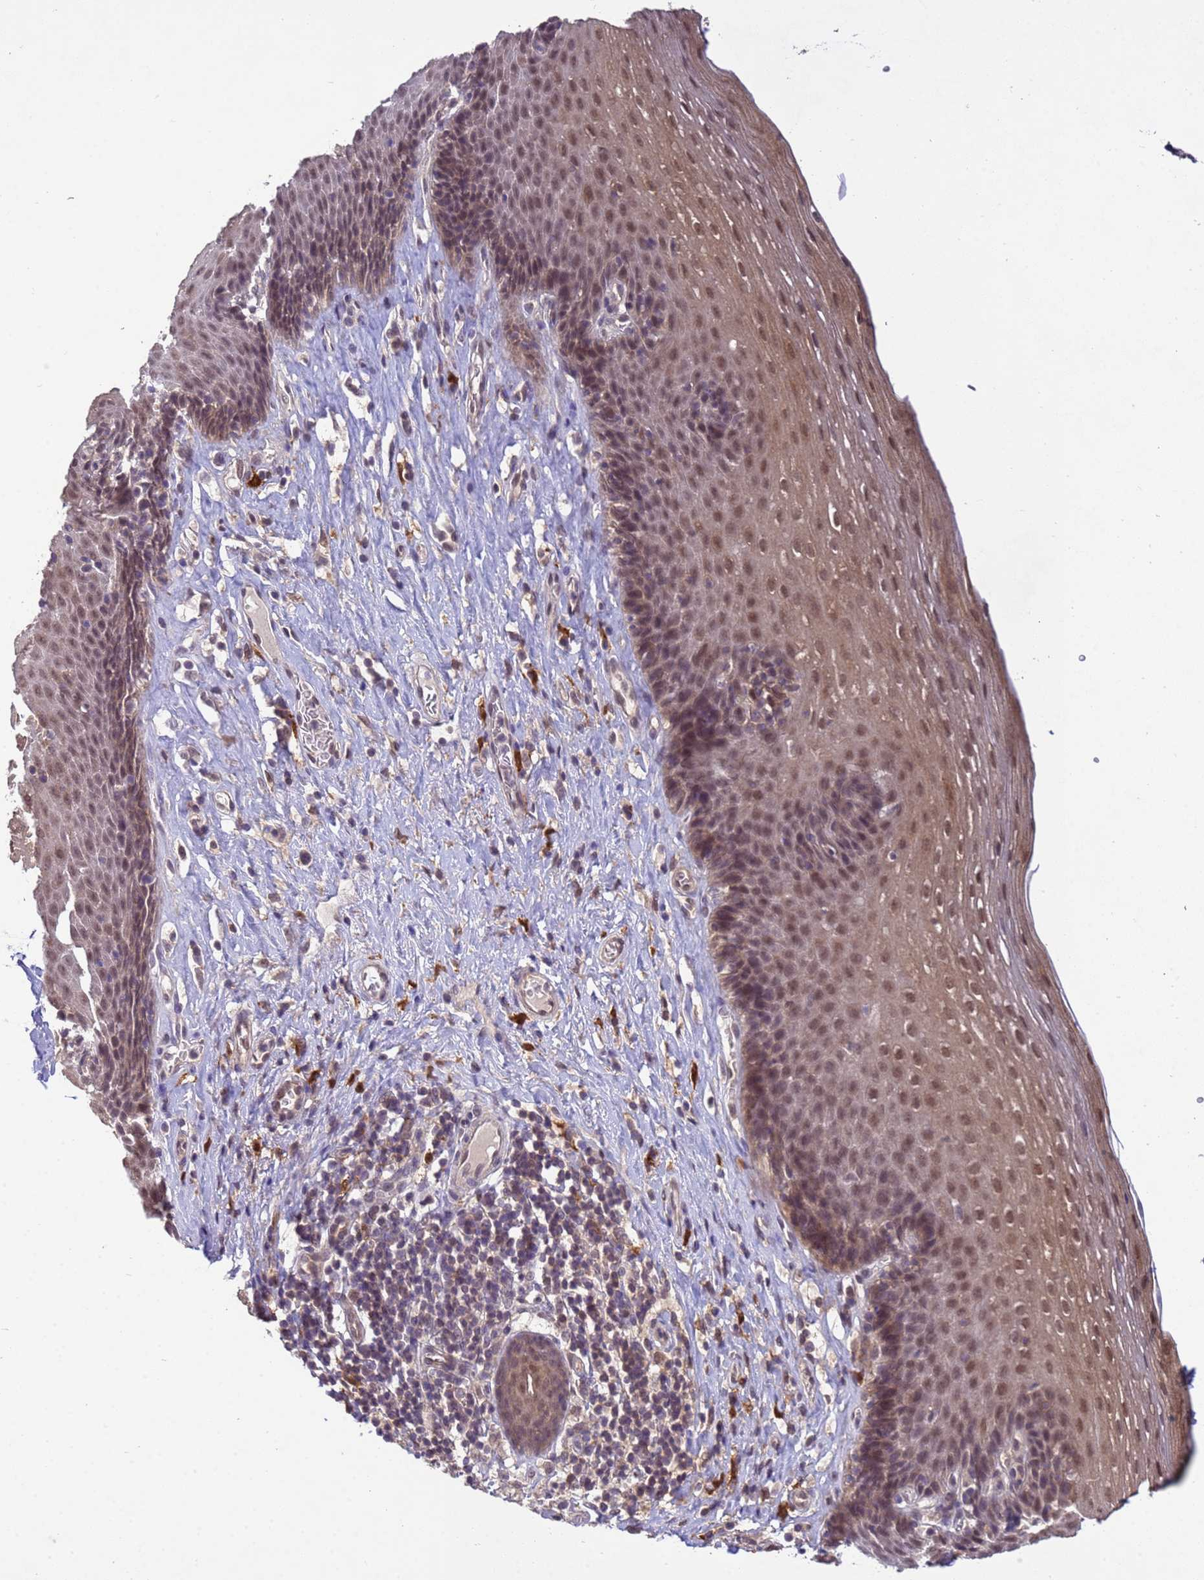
{"staining": {"intensity": "moderate", "quantity": "25%-75%", "location": "cytoplasmic/membranous,nuclear"}, "tissue": "esophagus", "cell_type": "Squamous epithelial cells", "image_type": "normal", "snomed": [{"axis": "morphology", "description": "Normal tissue, NOS"}, {"axis": "topography", "description": "Esophagus"}], "caption": "A micrograph showing moderate cytoplasmic/membranous,nuclear staining in approximately 25%-75% of squamous epithelial cells in normal esophagus, as visualized by brown immunohistochemical staining.", "gene": "NPEPPS", "patient": {"sex": "female", "age": 66}}